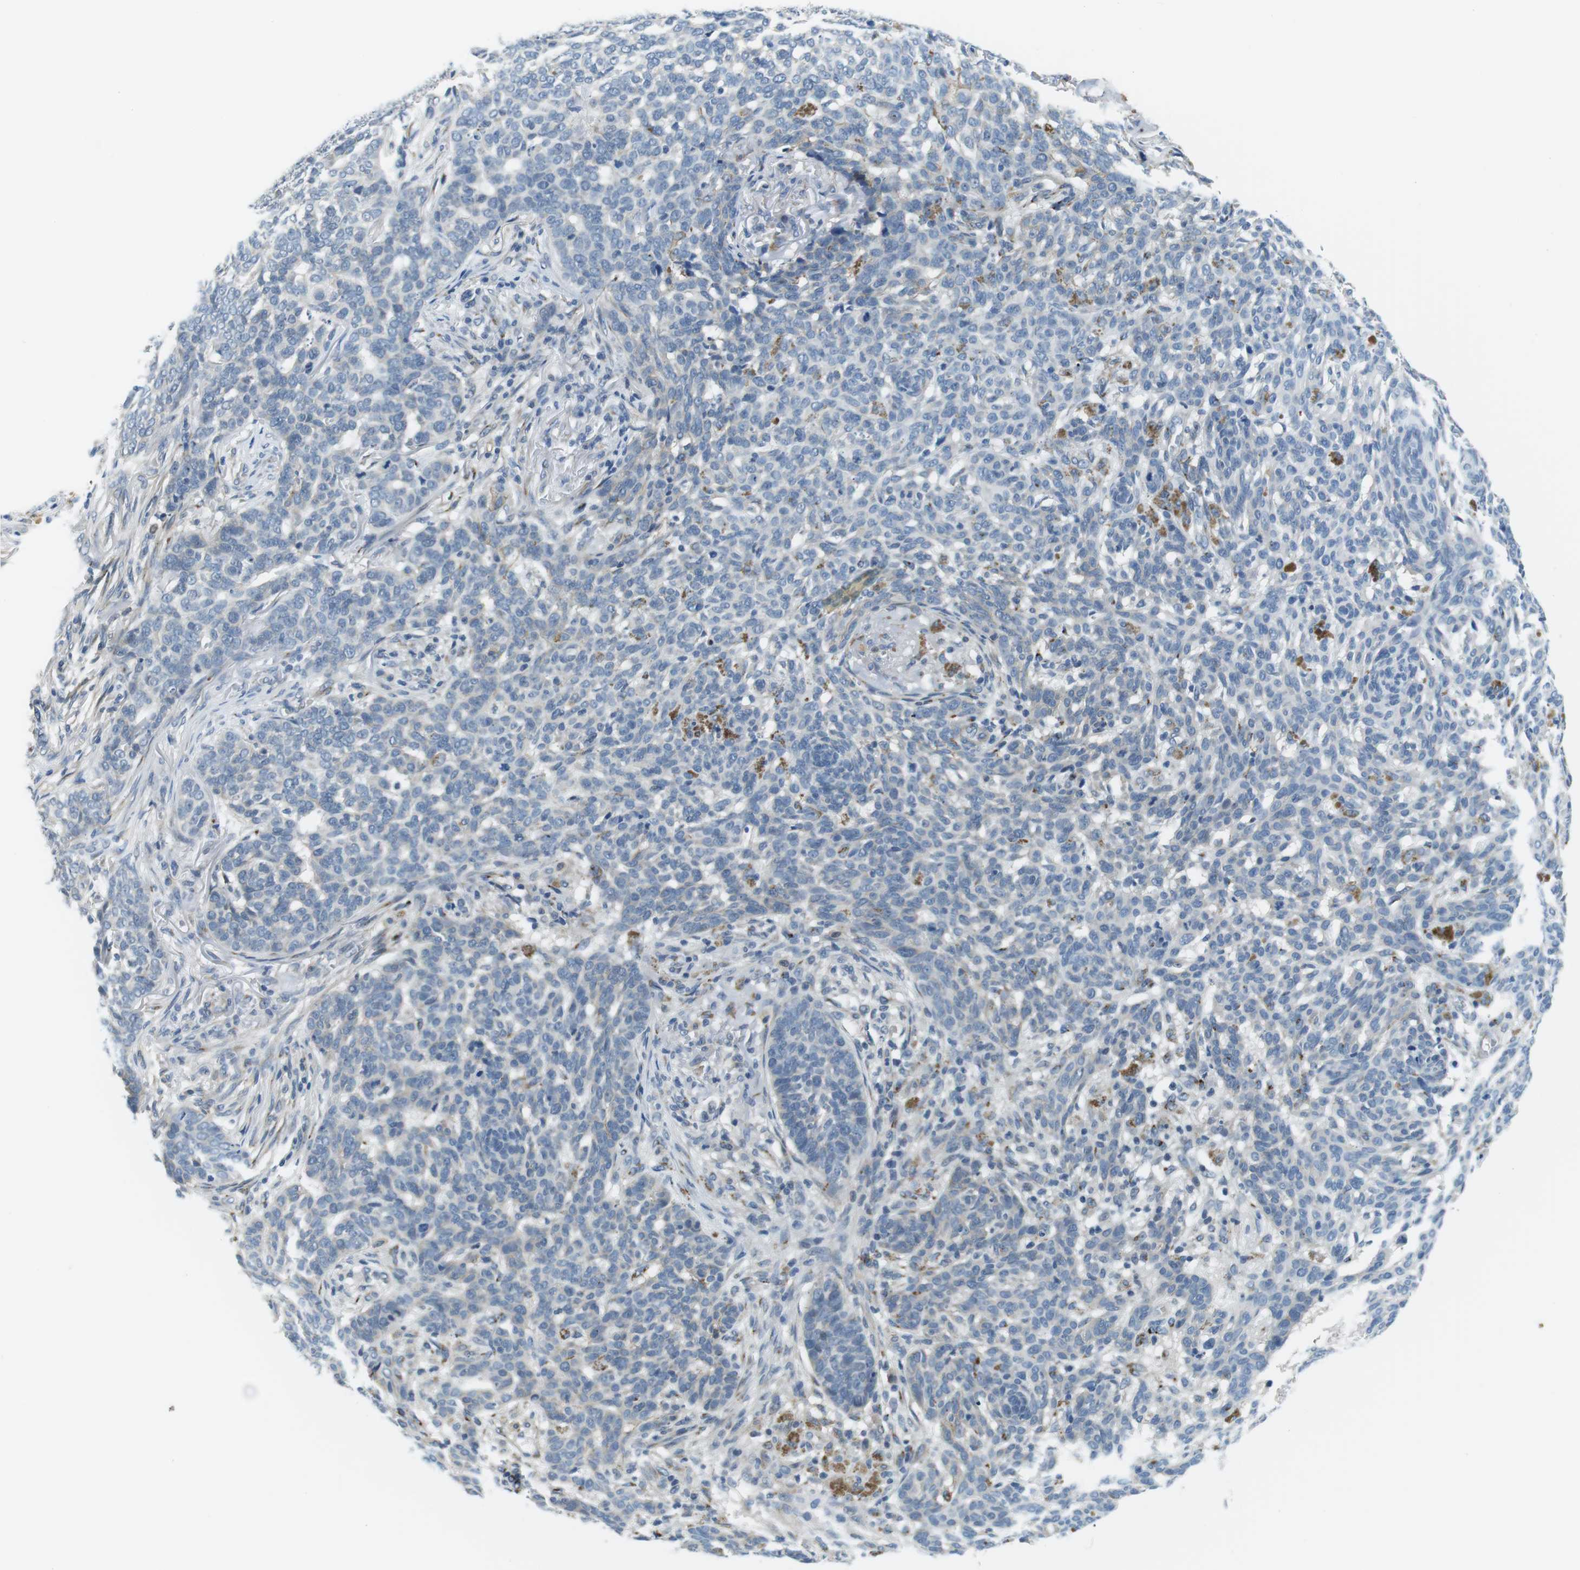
{"staining": {"intensity": "negative", "quantity": "none", "location": "none"}, "tissue": "skin cancer", "cell_type": "Tumor cells", "image_type": "cancer", "snomed": [{"axis": "morphology", "description": "Basal cell carcinoma"}, {"axis": "topography", "description": "Skin"}], "caption": "DAB immunohistochemical staining of skin basal cell carcinoma reveals no significant positivity in tumor cells. Brightfield microscopy of immunohistochemistry stained with DAB (3,3'-diaminobenzidine) (brown) and hematoxylin (blue), captured at high magnification.", "gene": "WSCD1", "patient": {"sex": "male", "age": 85}}